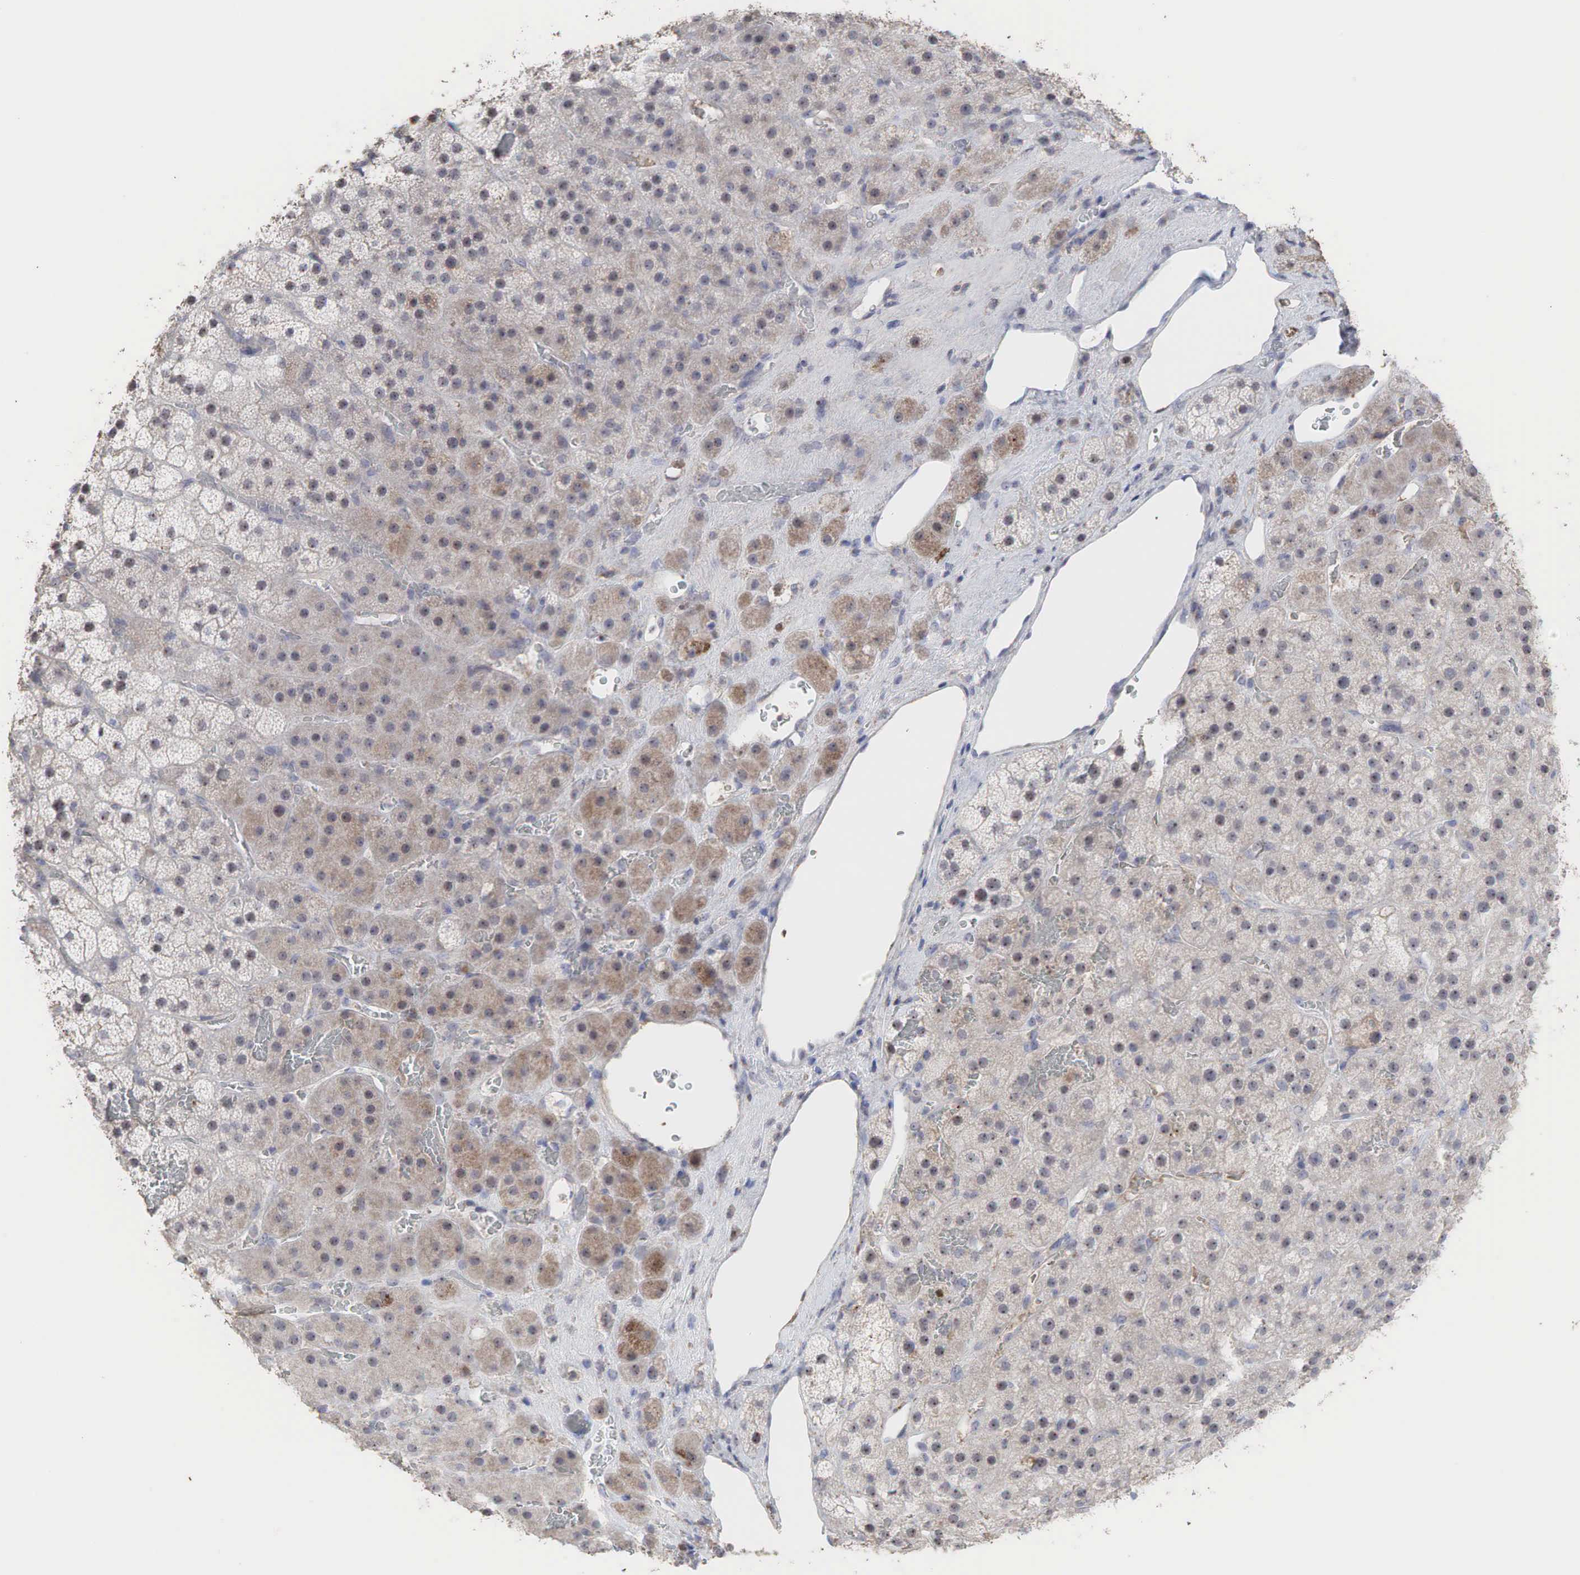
{"staining": {"intensity": "weak", "quantity": "25%-75%", "location": "cytoplasmic/membranous,nuclear"}, "tissue": "adrenal gland", "cell_type": "Glandular cells", "image_type": "normal", "snomed": [{"axis": "morphology", "description": "Normal tissue, NOS"}, {"axis": "topography", "description": "Adrenal gland"}], "caption": "A brown stain labels weak cytoplasmic/membranous,nuclear expression of a protein in glandular cells of unremarkable human adrenal gland. The protein of interest is stained brown, and the nuclei are stained in blue (DAB IHC with brightfield microscopy, high magnification).", "gene": "DKC1", "patient": {"sex": "male", "age": 57}}